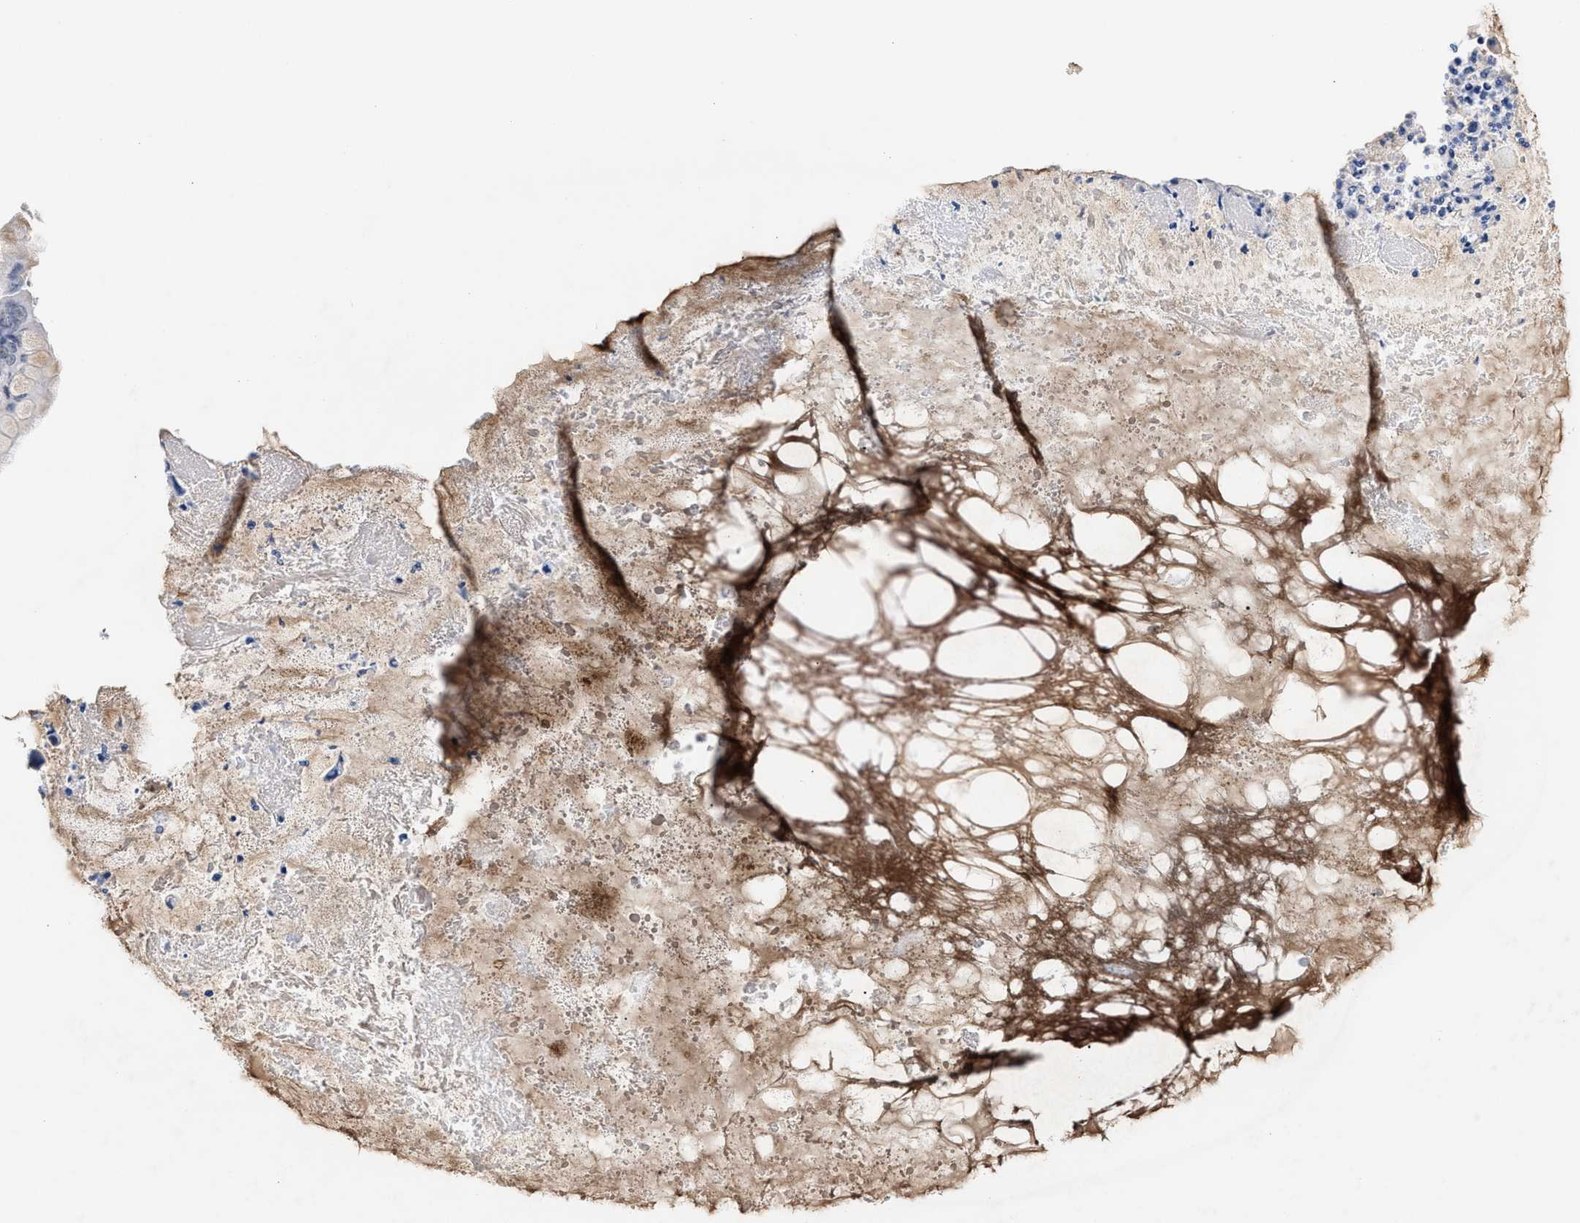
{"staining": {"intensity": "negative", "quantity": "none", "location": "none"}, "tissue": "ovarian cancer", "cell_type": "Tumor cells", "image_type": "cancer", "snomed": [{"axis": "morphology", "description": "Cystadenocarcinoma, mucinous, NOS"}, {"axis": "topography", "description": "Ovary"}], "caption": "A high-resolution image shows immunohistochemistry (IHC) staining of ovarian mucinous cystadenocarcinoma, which displays no significant expression in tumor cells.", "gene": "ACTL7B", "patient": {"sex": "female", "age": 80}}